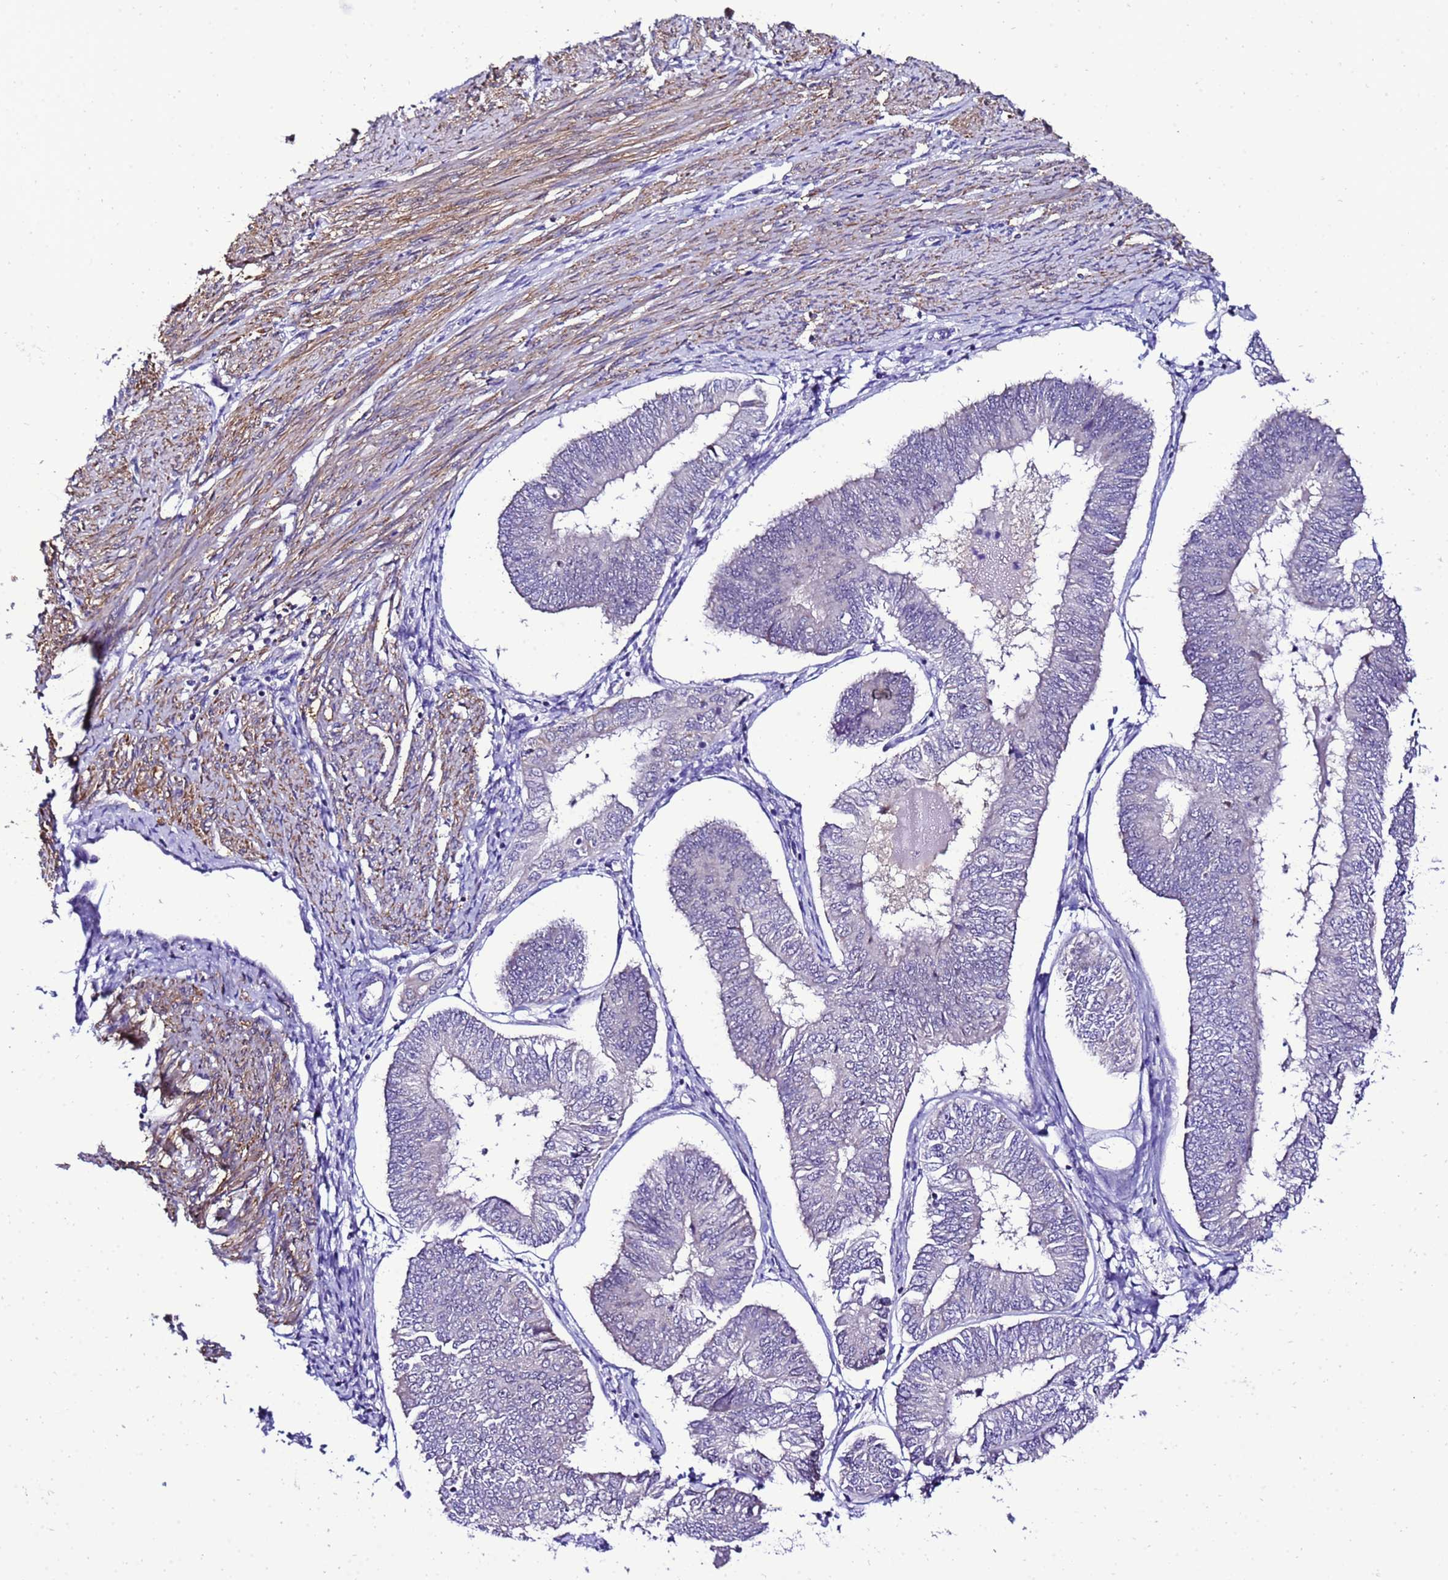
{"staining": {"intensity": "negative", "quantity": "none", "location": "none"}, "tissue": "endometrial cancer", "cell_type": "Tumor cells", "image_type": "cancer", "snomed": [{"axis": "morphology", "description": "Adenocarcinoma, NOS"}, {"axis": "topography", "description": "Endometrium"}], "caption": "Adenocarcinoma (endometrial) stained for a protein using immunohistochemistry (IHC) shows no staining tumor cells.", "gene": "DPH6", "patient": {"sex": "female", "age": 58}}